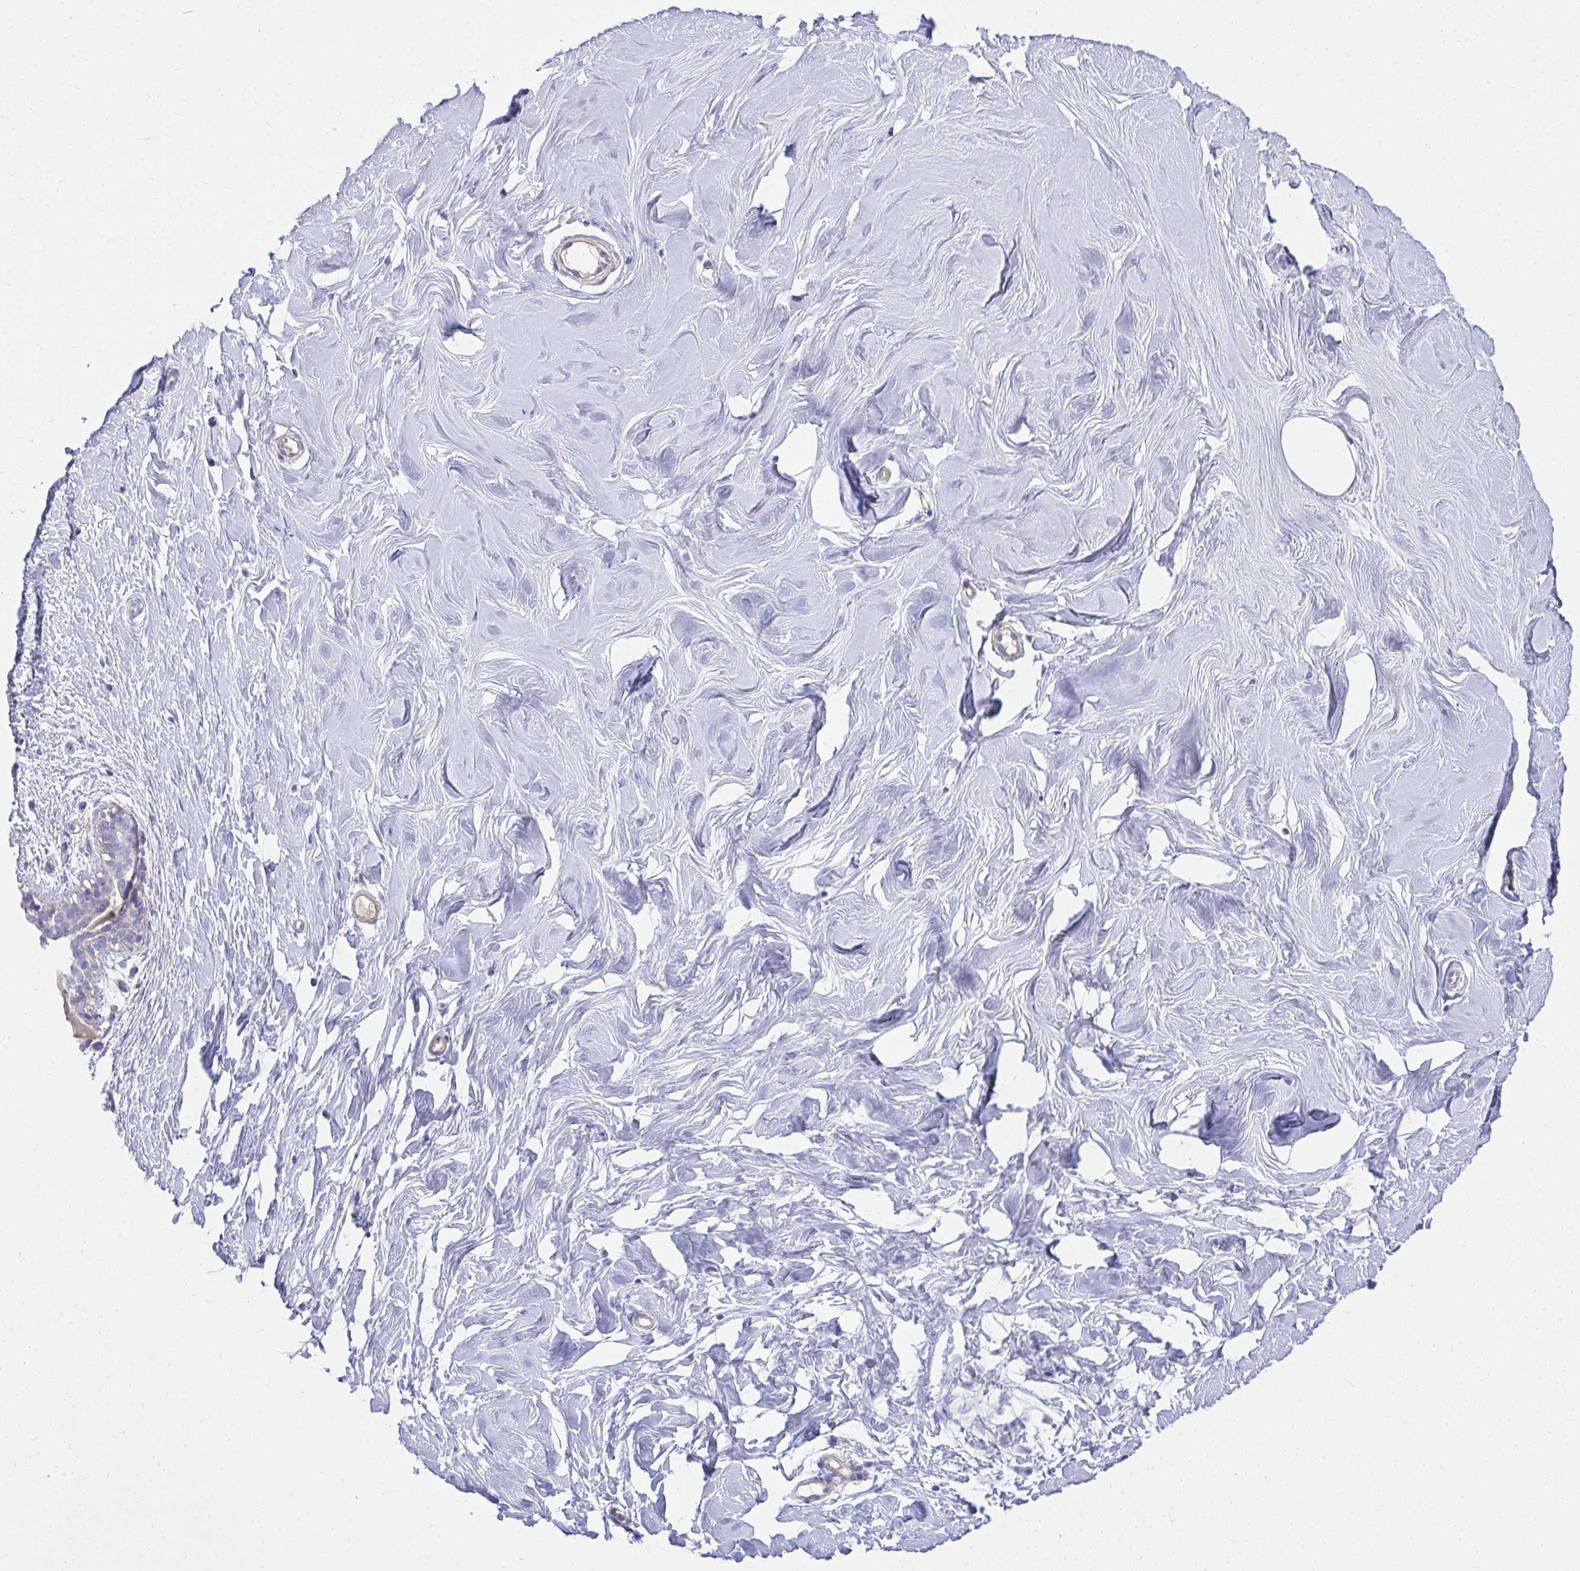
{"staining": {"intensity": "negative", "quantity": "none", "location": "none"}, "tissue": "breast", "cell_type": "Adipocytes", "image_type": "normal", "snomed": [{"axis": "morphology", "description": "Normal tissue, NOS"}, {"axis": "topography", "description": "Breast"}], "caption": "This is an immunohistochemistry image of unremarkable breast. There is no positivity in adipocytes.", "gene": "LRRC36", "patient": {"sex": "female", "age": 27}}